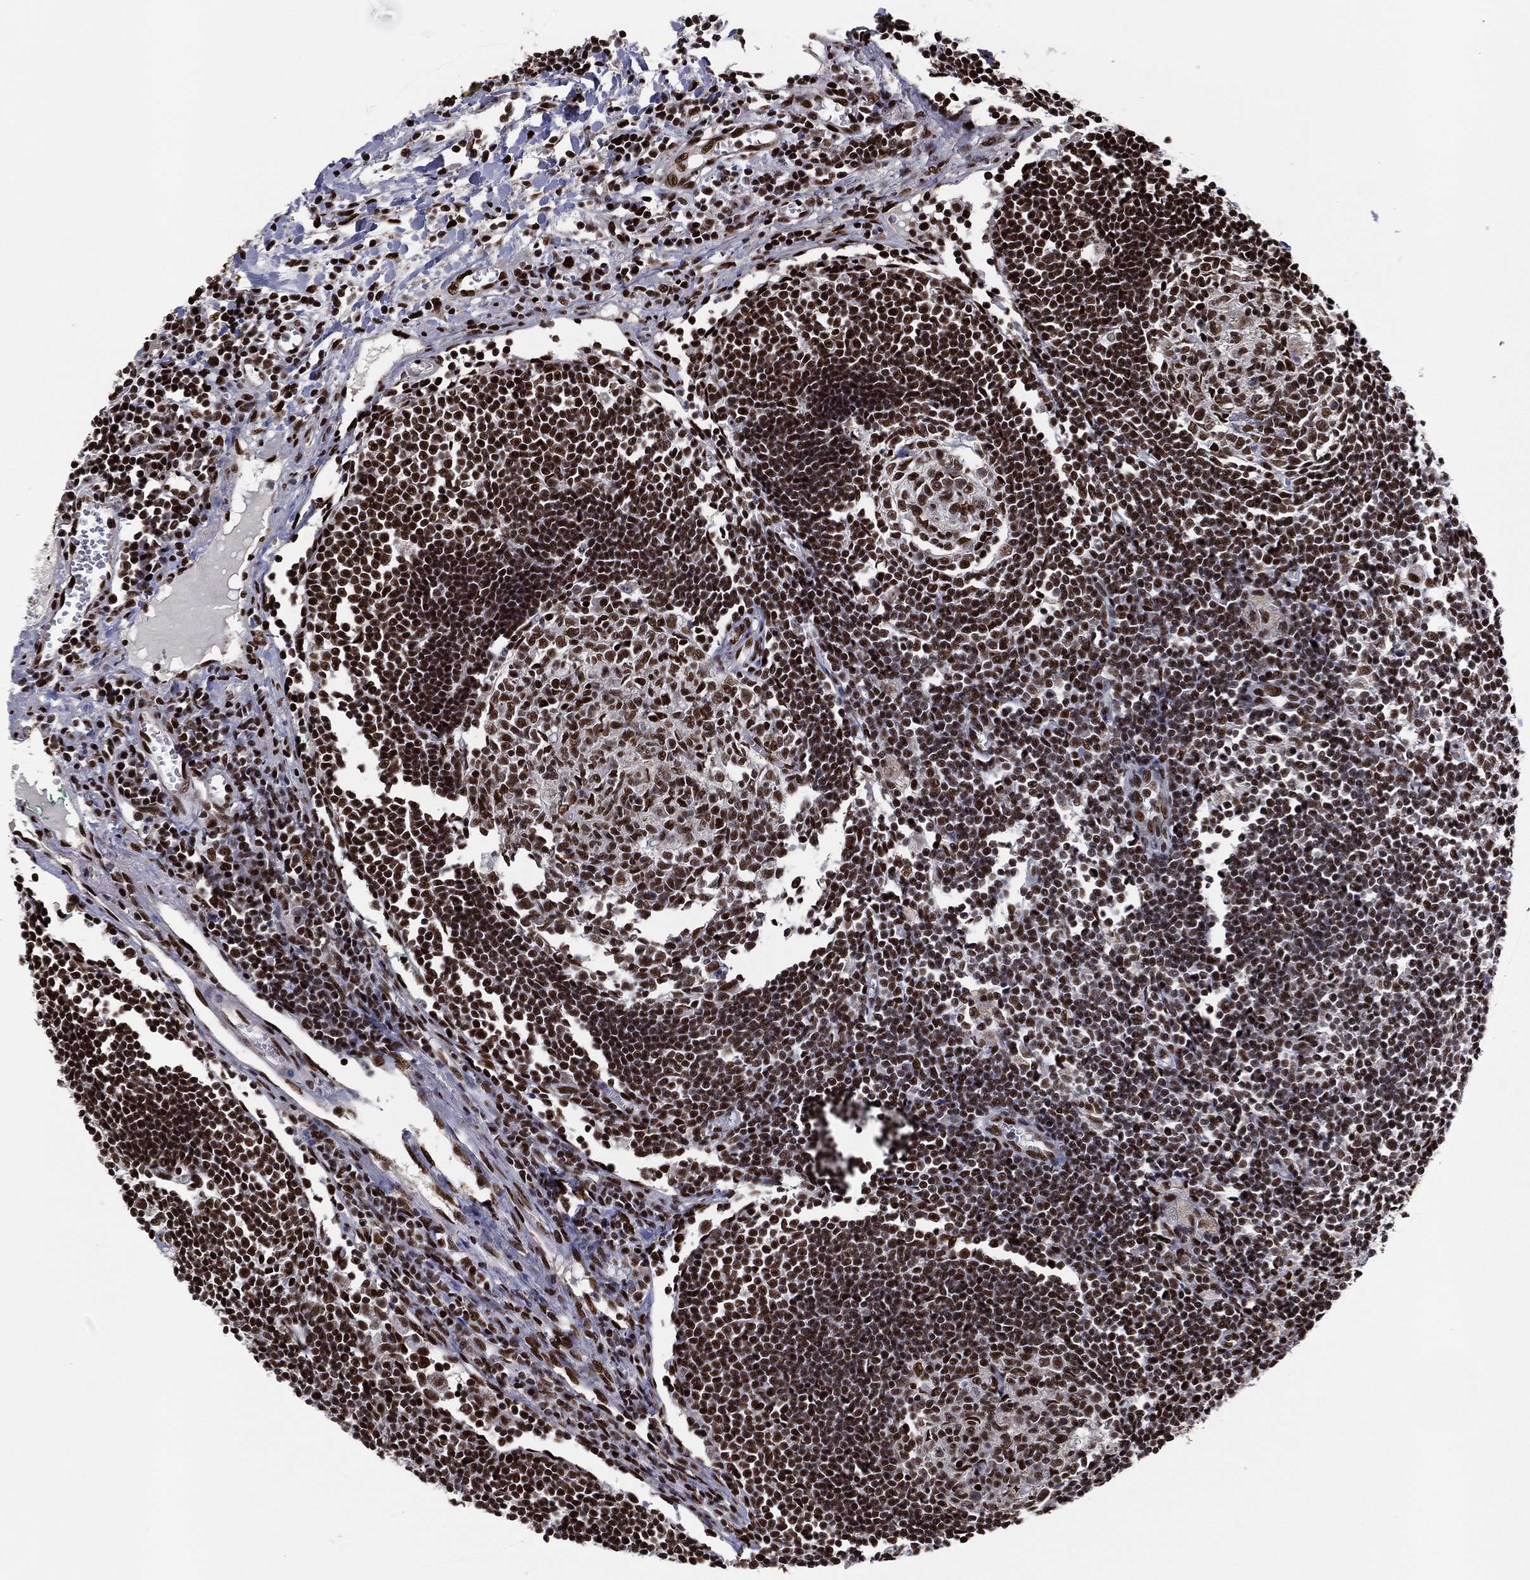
{"staining": {"intensity": "strong", "quantity": ">75%", "location": "nuclear"}, "tissue": "lymph node", "cell_type": "Germinal center cells", "image_type": "normal", "snomed": [{"axis": "morphology", "description": "Normal tissue, NOS"}, {"axis": "morphology", "description": "Adenocarcinoma, NOS"}, {"axis": "topography", "description": "Lymph node"}, {"axis": "topography", "description": "Pancreas"}], "caption": "This image displays immunohistochemistry staining of normal human lymph node, with high strong nuclear expression in about >75% of germinal center cells.", "gene": "TP53BP1", "patient": {"sex": "female", "age": 58}}